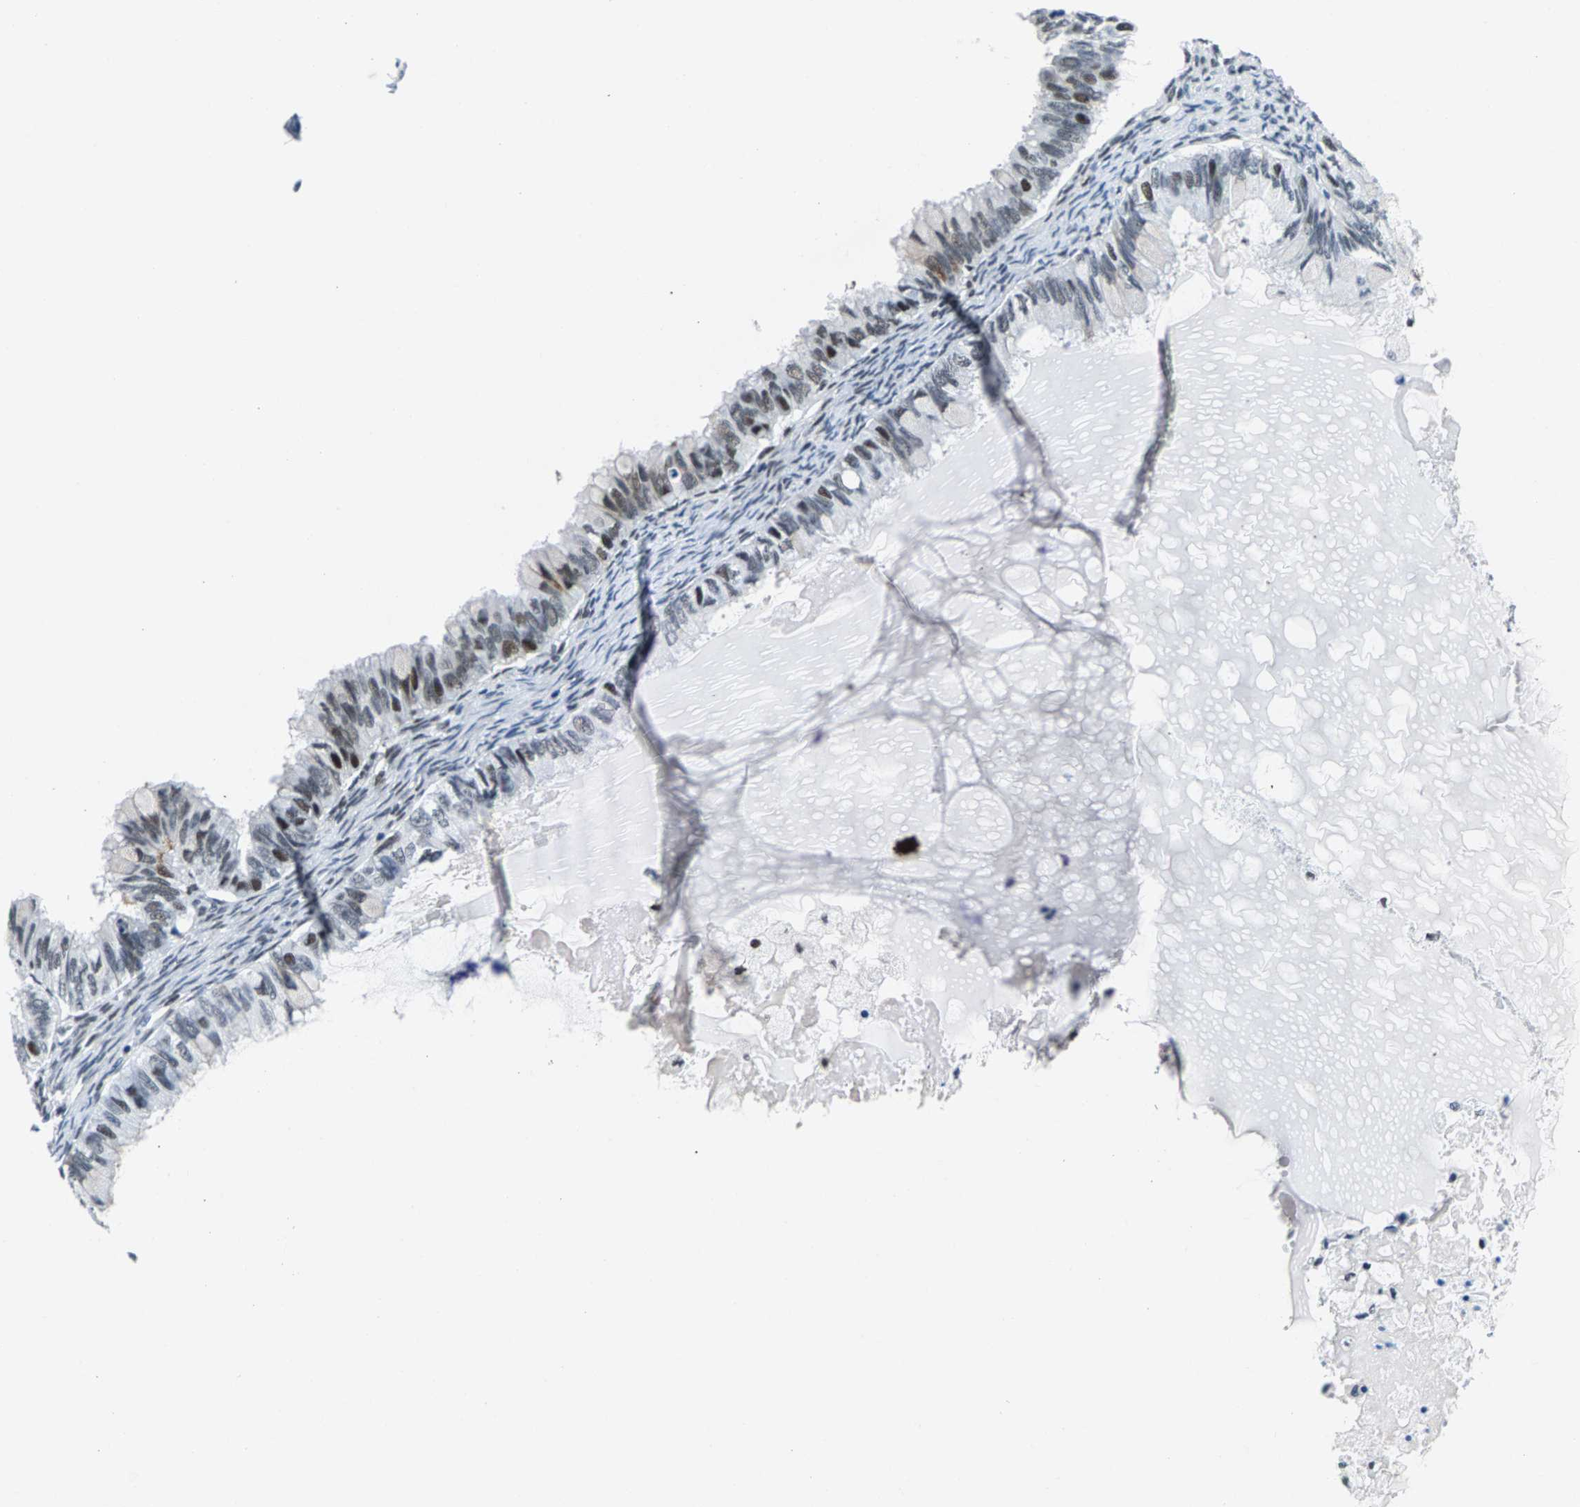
{"staining": {"intensity": "moderate", "quantity": "<25%", "location": "nuclear"}, "tissue": "ovarian cancer", "cell_type": "Tumor cells", "image_type": "cancer", "snomed": [{"axis": "morphology", "description": "Cystadenocarcinoma, mucinous, NOS"}, {"axis": "topography", "description": "Ovary"}], "caption": "IHC photomicrograph of neoplastic tissue: human ovarian cancer (mucinous cystadenocarcinoma) stained using immunohistochemistry (IHC) displays low levels of moderate protein expression localized specifically in the nuclear of tumor cells, appearing as a nuclear brown color.", "gene": "ATF2", "patient": {"sex": "female", "age": 80}}